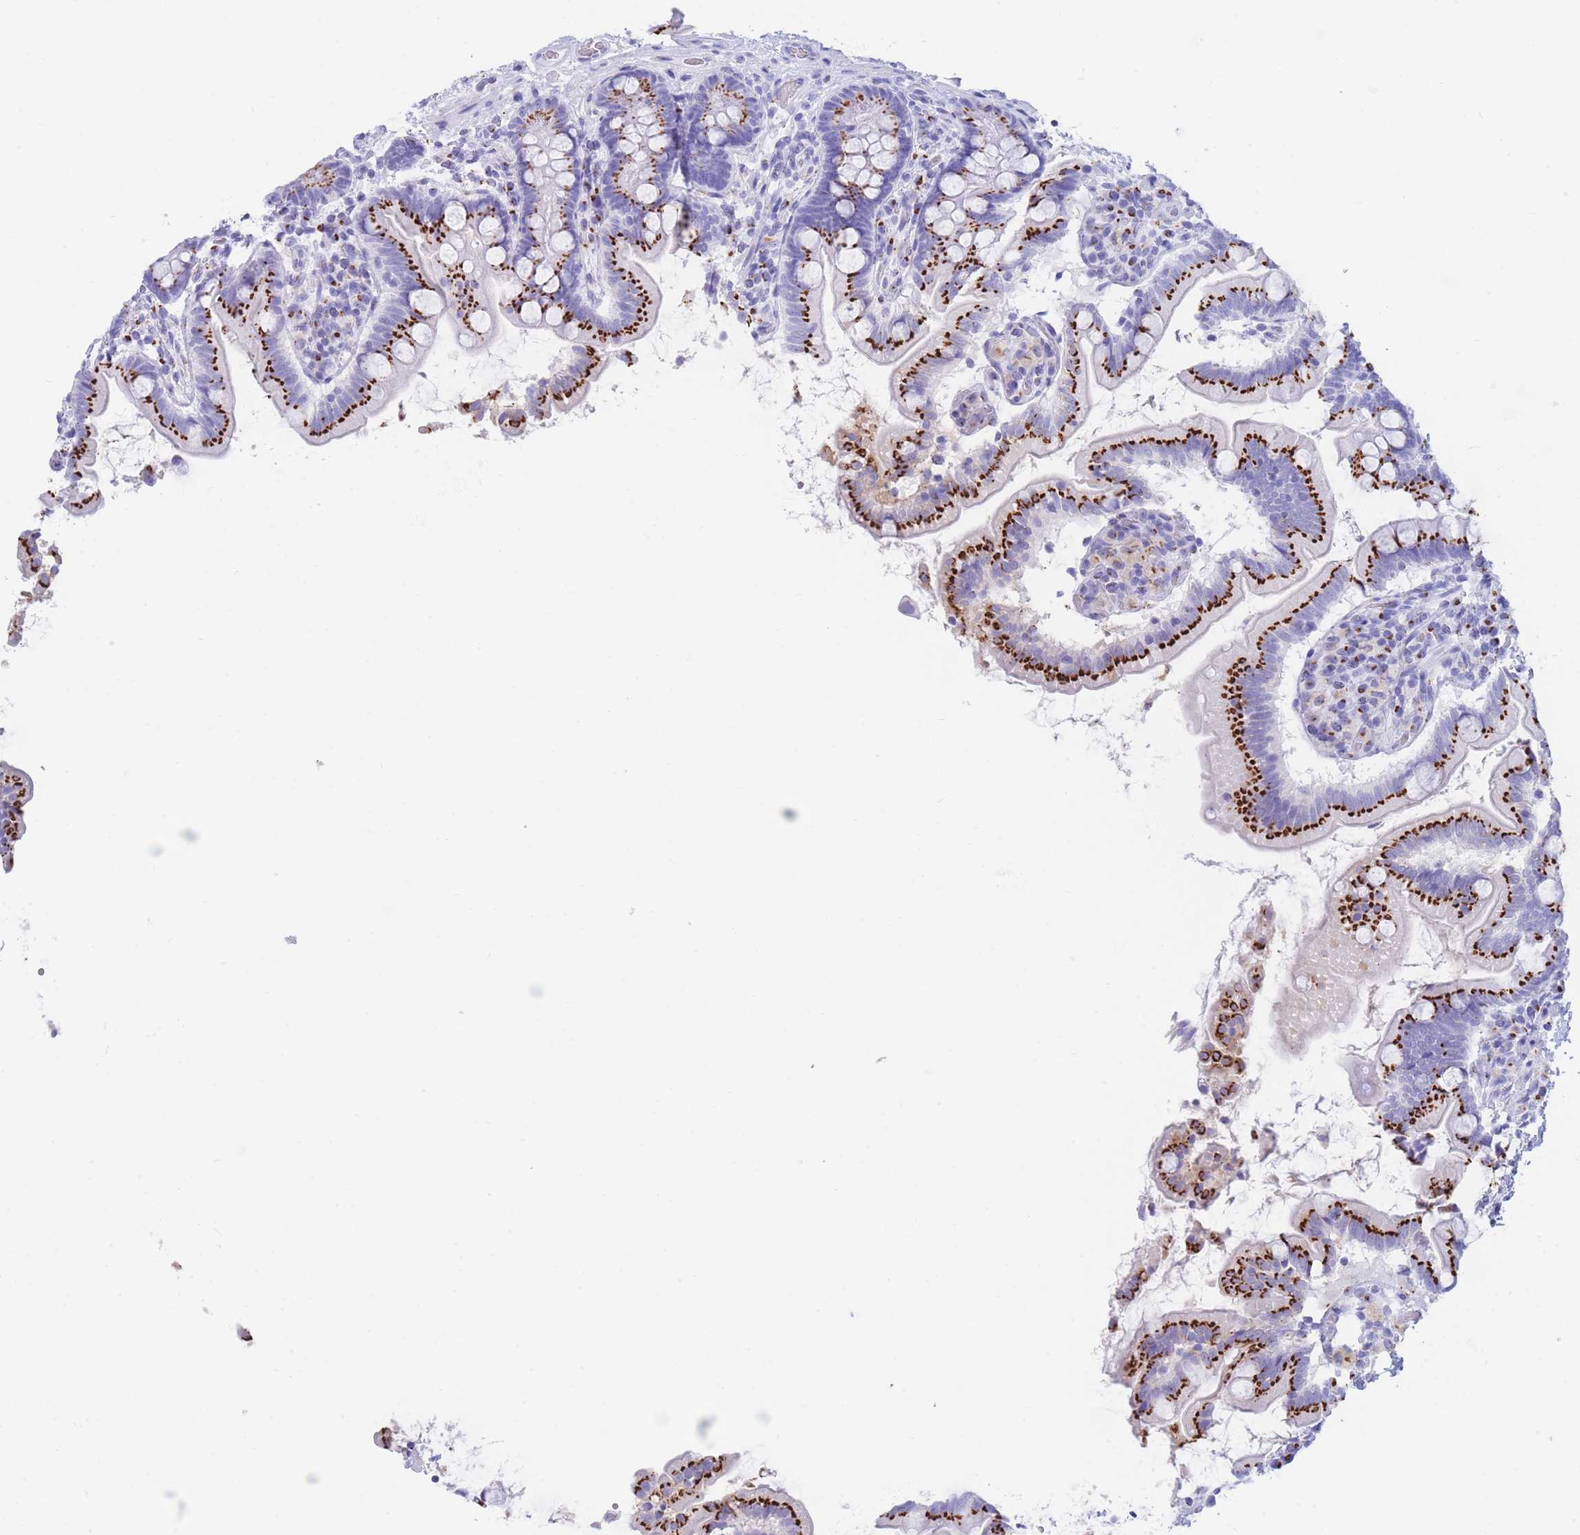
{"staining": {"intensity": "strong", "quantity": ">75%", "location": "cytoplasmic/membranous"}, "tissue": "small intestine", "cell_type": "Glandular cells", "image_type": "normal", "snomed": [{"axis": "morphology", "description": "Normal tissue, NOS"}, {"axis": "topography", "description": "Small intestine"}], "caption": "Glandular cells exhibit high levels of strong cytoplasmic/membranous positivity in approximately >75% of cells in benign human small intestine. Nuclei are stained in blue.", "gene": "FAM3C", "patient": {"sex": "female", "age": 64}}